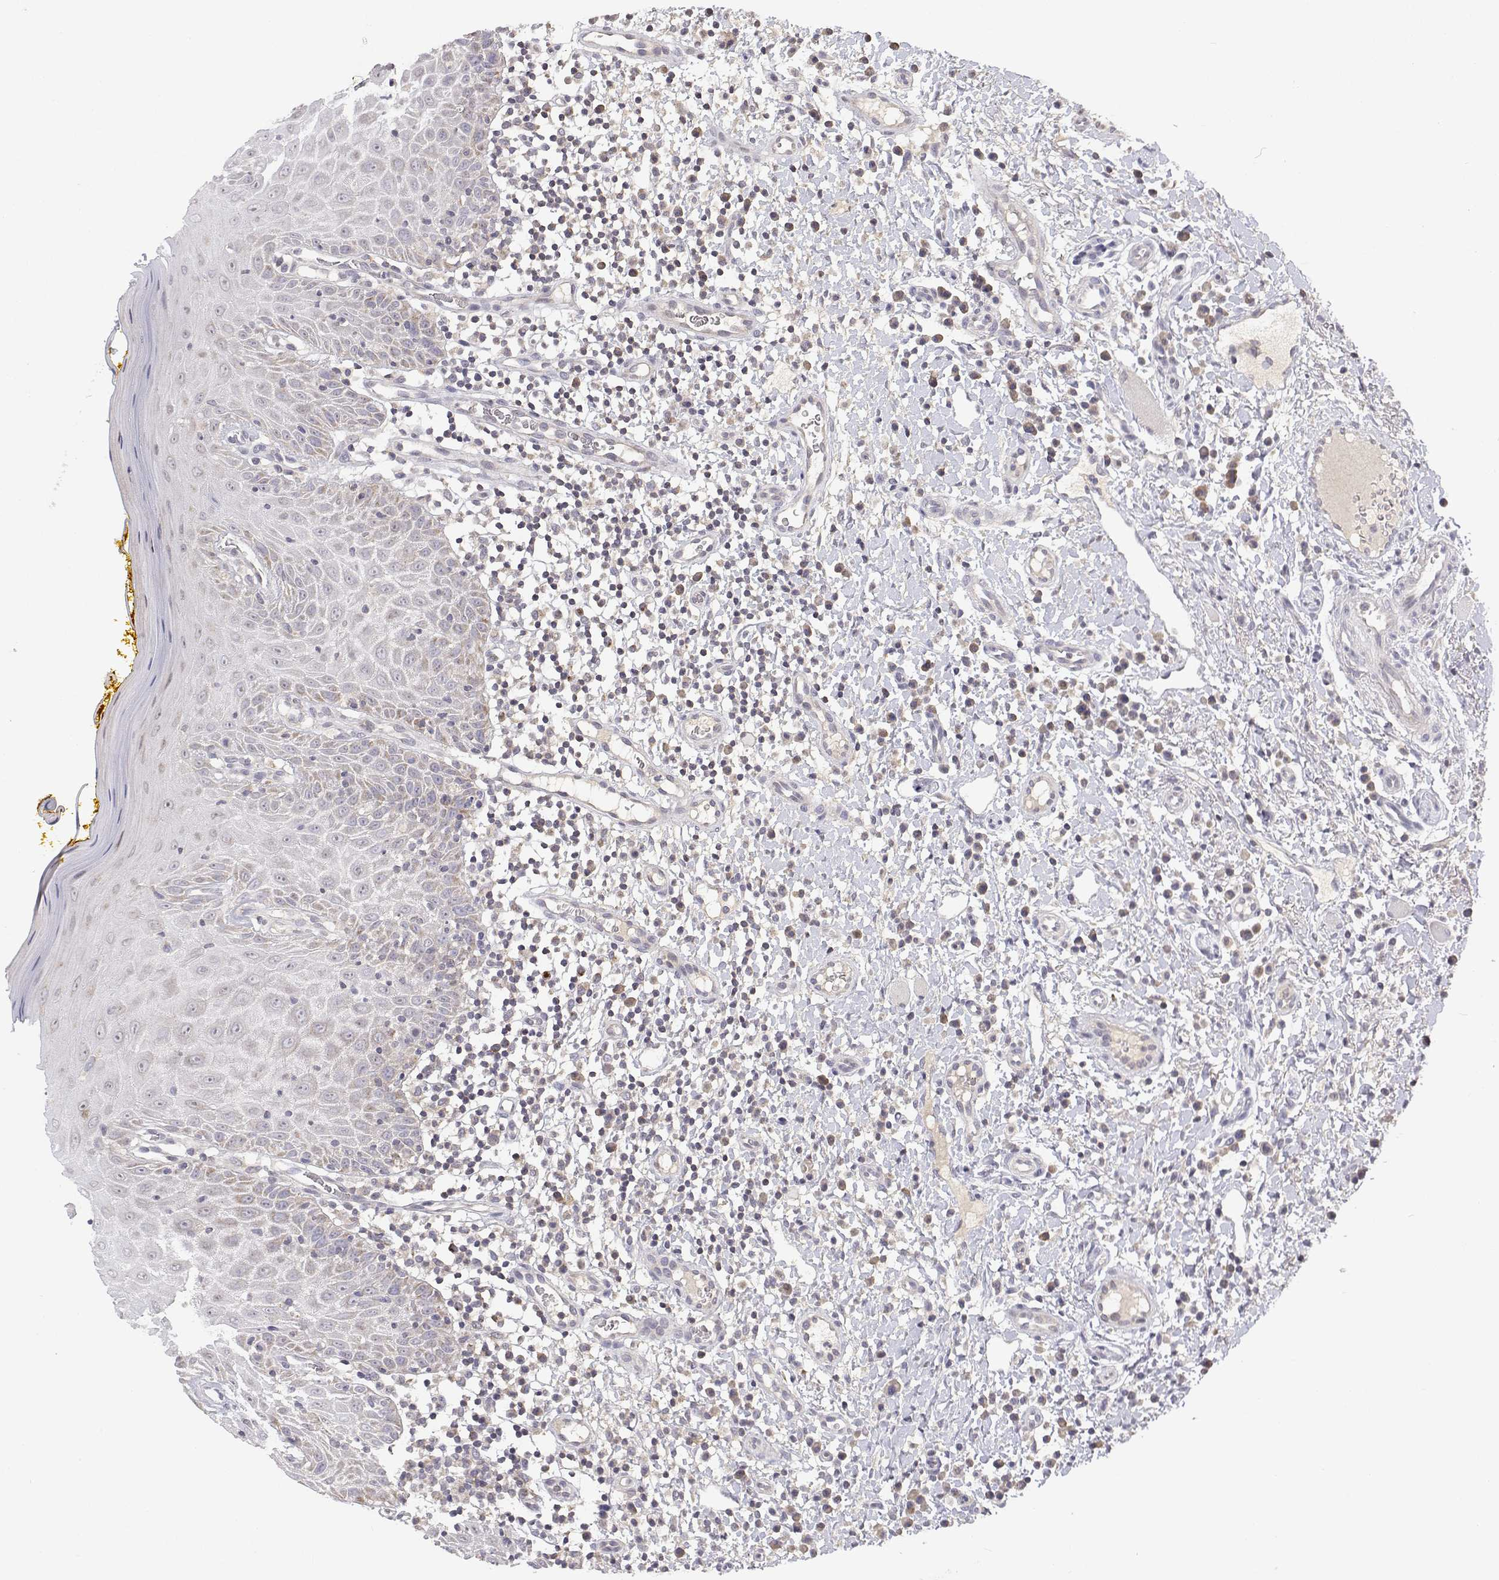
{"staining": {"intensity": "weak", "quantity": "25%-75%", "location": "cytoplasmic/membranous"}, "tissue": "oral mucosa", "cell_type": "Squamous epithelial cells", "image_type": "normal", "snomed": [{"axis": "morphology", "description": "Normal tissue, NOS"}, {"axis": "topography", "description": "Oral tissue"}, {"axis": "topography", "description": "Tounge, NOS"}], "caption": "High-power microscopy captured an immunohistochemistry image of normal oral mucosa, revealing weak cytoplasmic/membranous expression in about 25%-75% of squamous epithelial cells.", "gene": "MRPL3", "patient": {"sex": "female", "age": 58}}